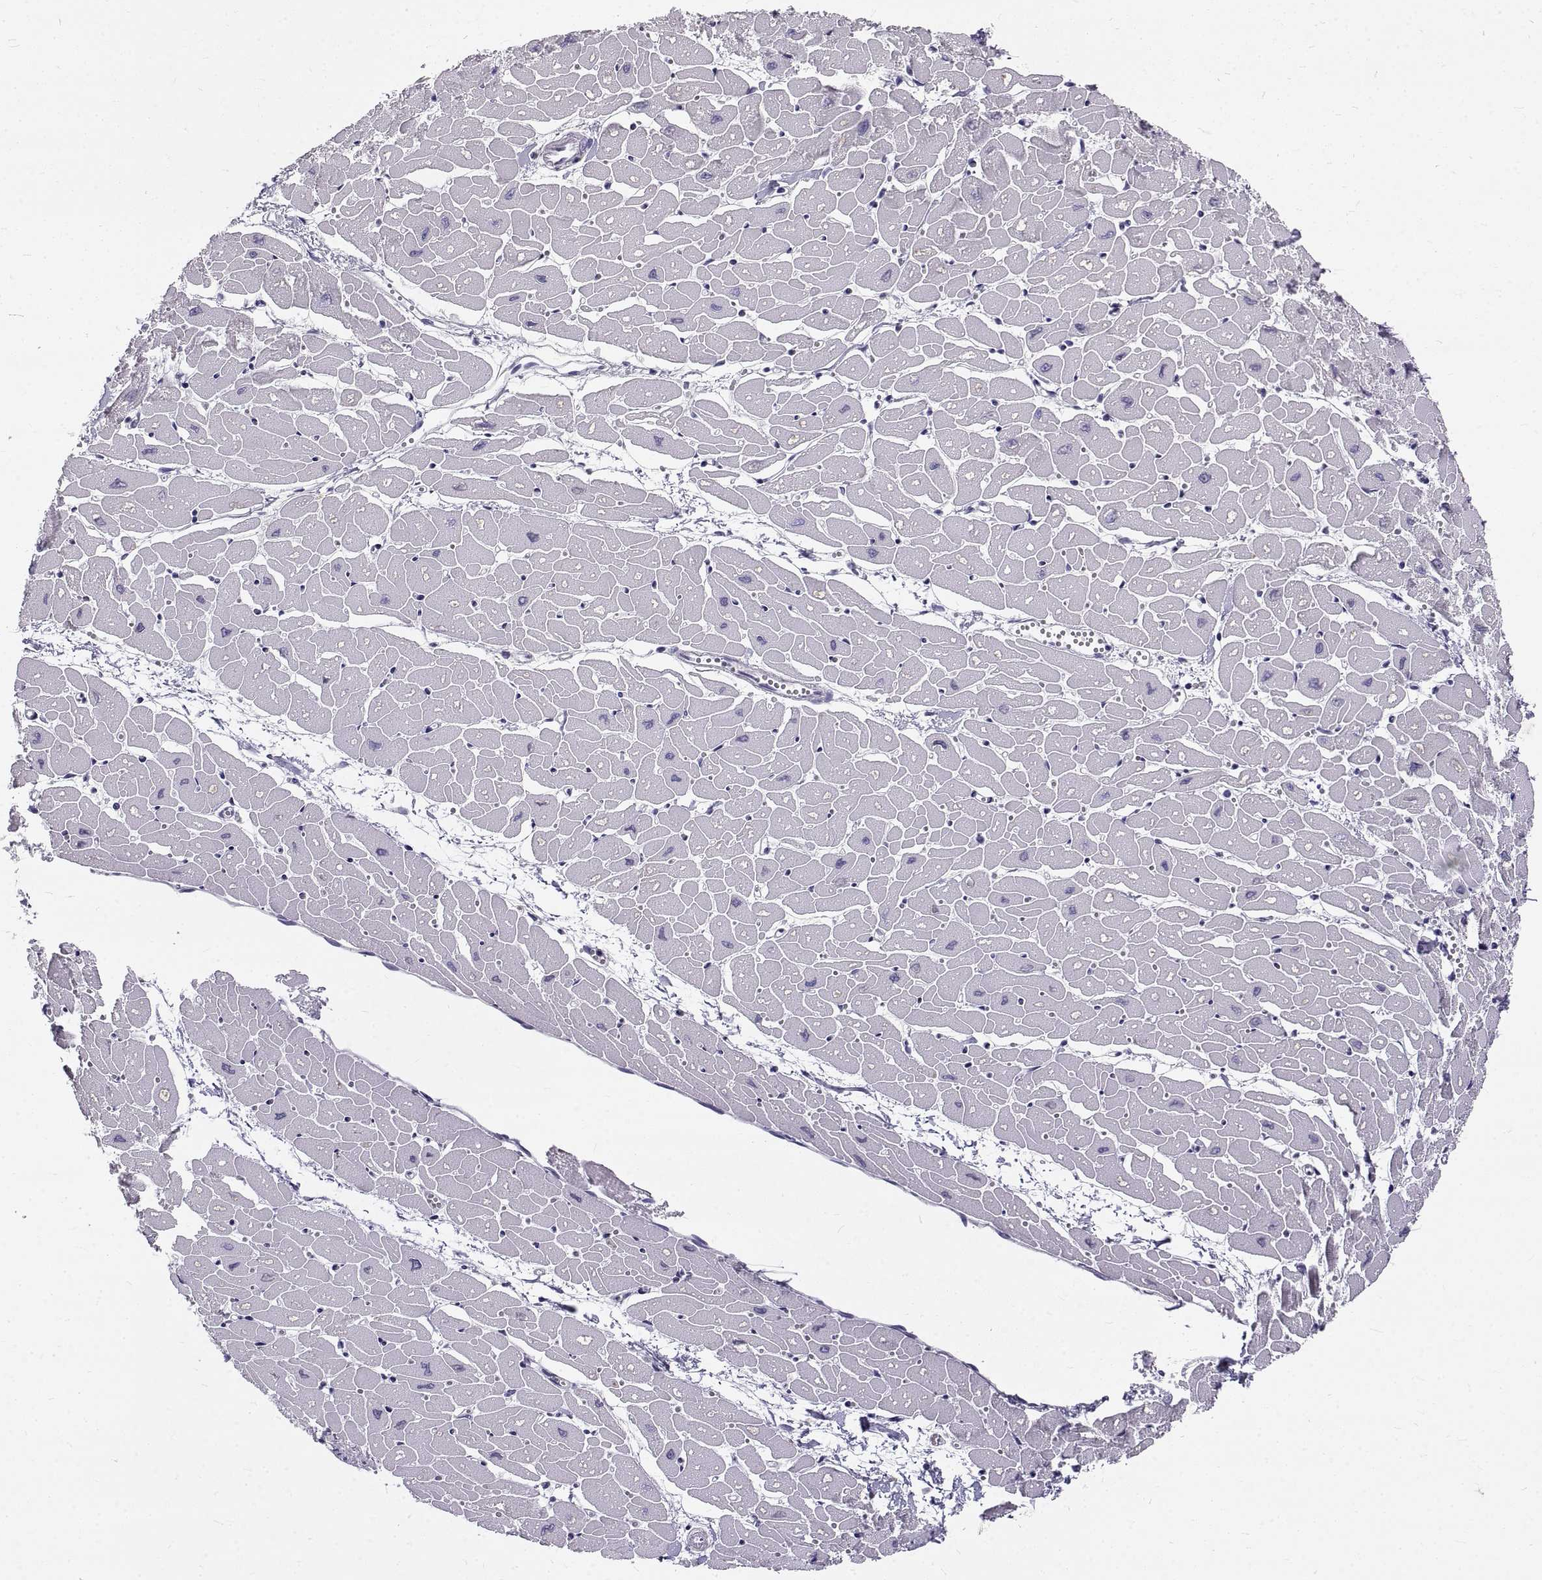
{"staining": {"intensity": "negative", "quantity": "none", "location": "none"}, "tissue": "heart muscle", "cell_type": "Cardiomyocytes", "image_type": "normal", "snomed": [{"axis": "morphology", "description": "Normal tissue, NOS"}, {"axis": "topography", "description": "Heart"}], "caption": "High magnification brightfield microscopy of benign heart muscle stained with DAB (3,3'-diaminobenzidine) (brown) and counterstained with hematoxylin (blue): cardiomyocytes show no significant expression.", "gene": "GNG12", "patient": {"sex": "male", "age": 57}}